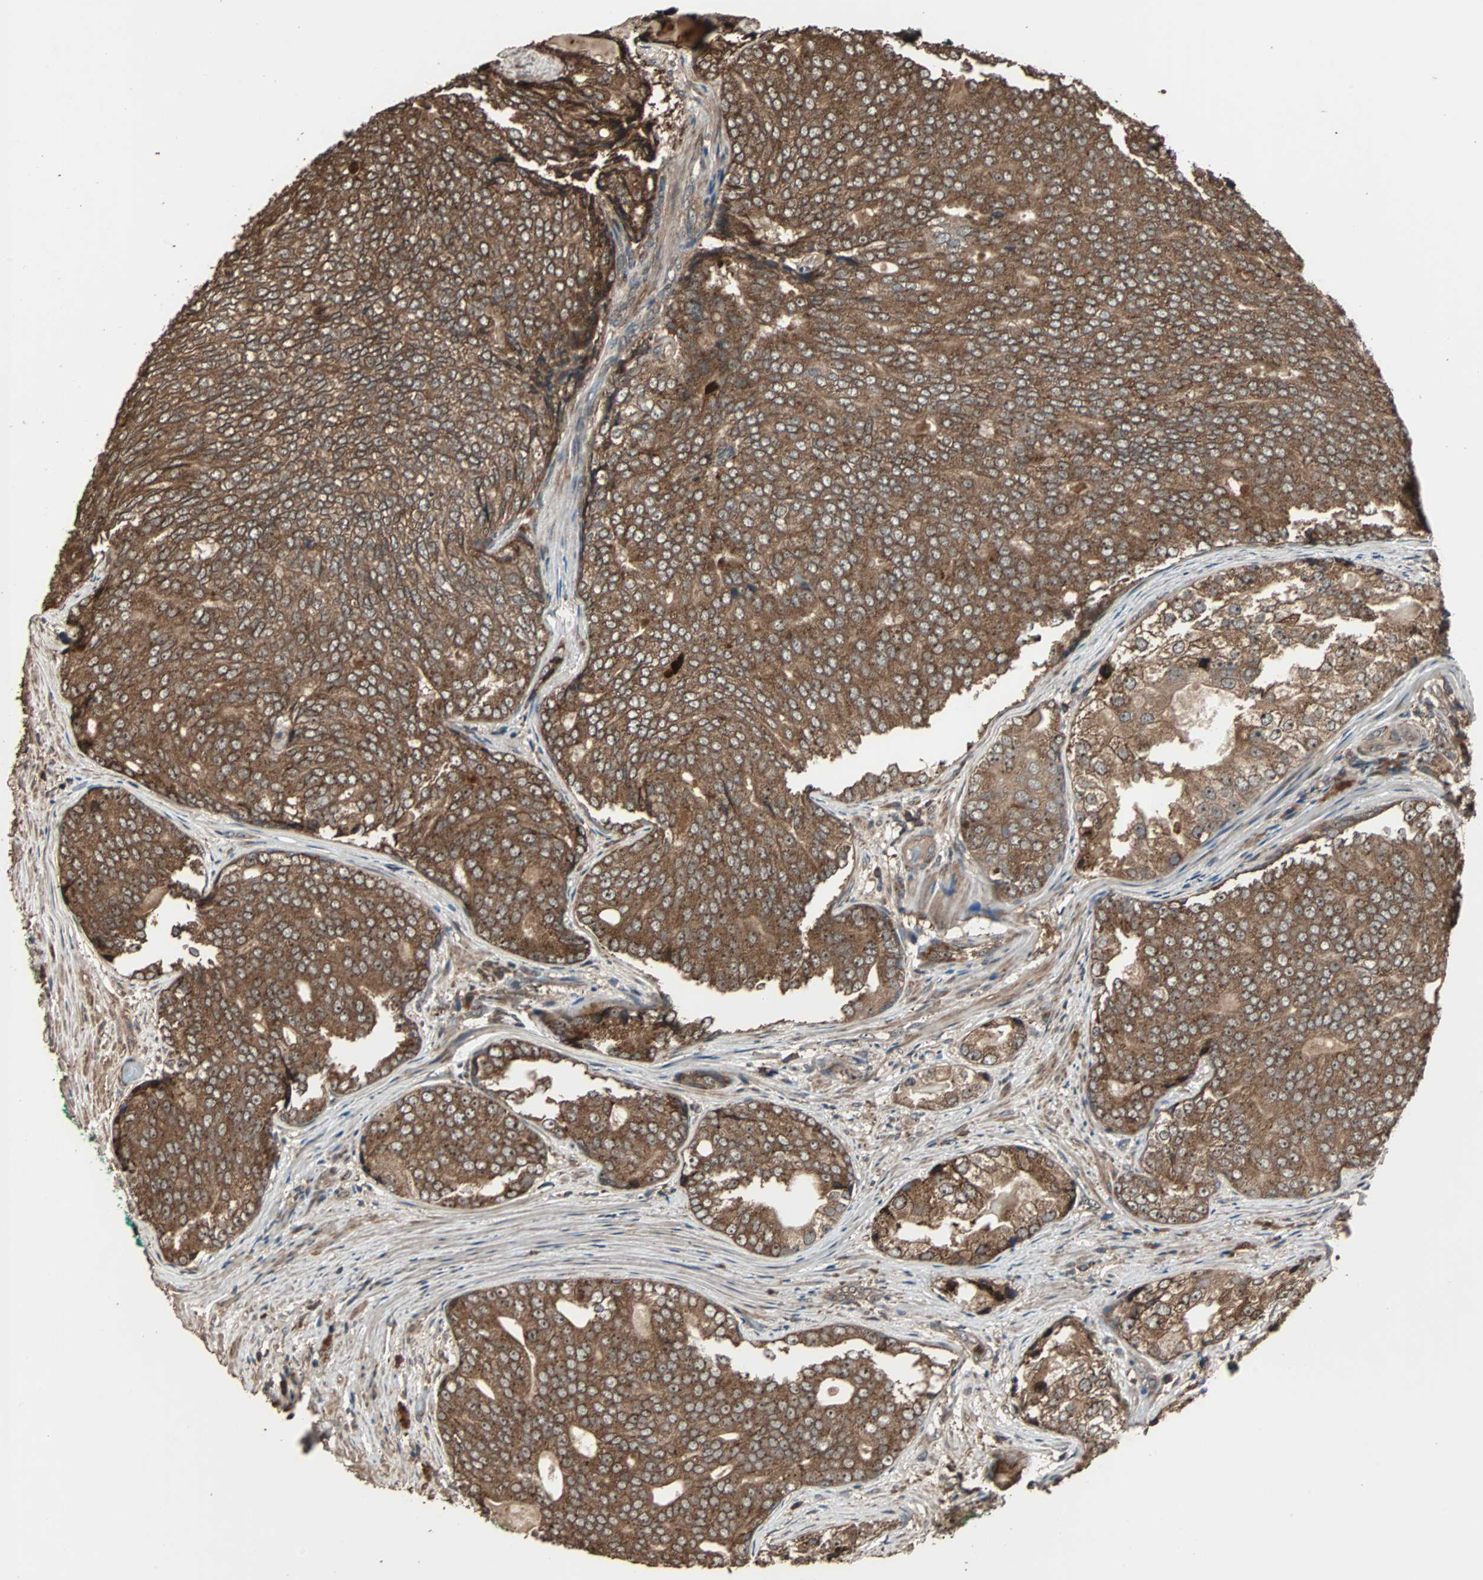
{"staining": {"intensity": "strong", "quantity": ">75%", "location": "cytoplasmic/membranous"}, "tissue": "prostate cancer", "cell_type": "Tumor cells", "image_type": "cancer", "snomed": [{"axis": "morphology", "description": "Adenocarcinoma, High grade"}, {"axis": "topography", "description": "Prostate"}], "caption": "This is an image of IHC staining of high-grade adenocarcinoma (prostate), which shows strong positivity in the cytoplasmic/membranous of tumor cells.", "gene": "LAMTOR5", "patient": {"sex": "male", "age": 66}}